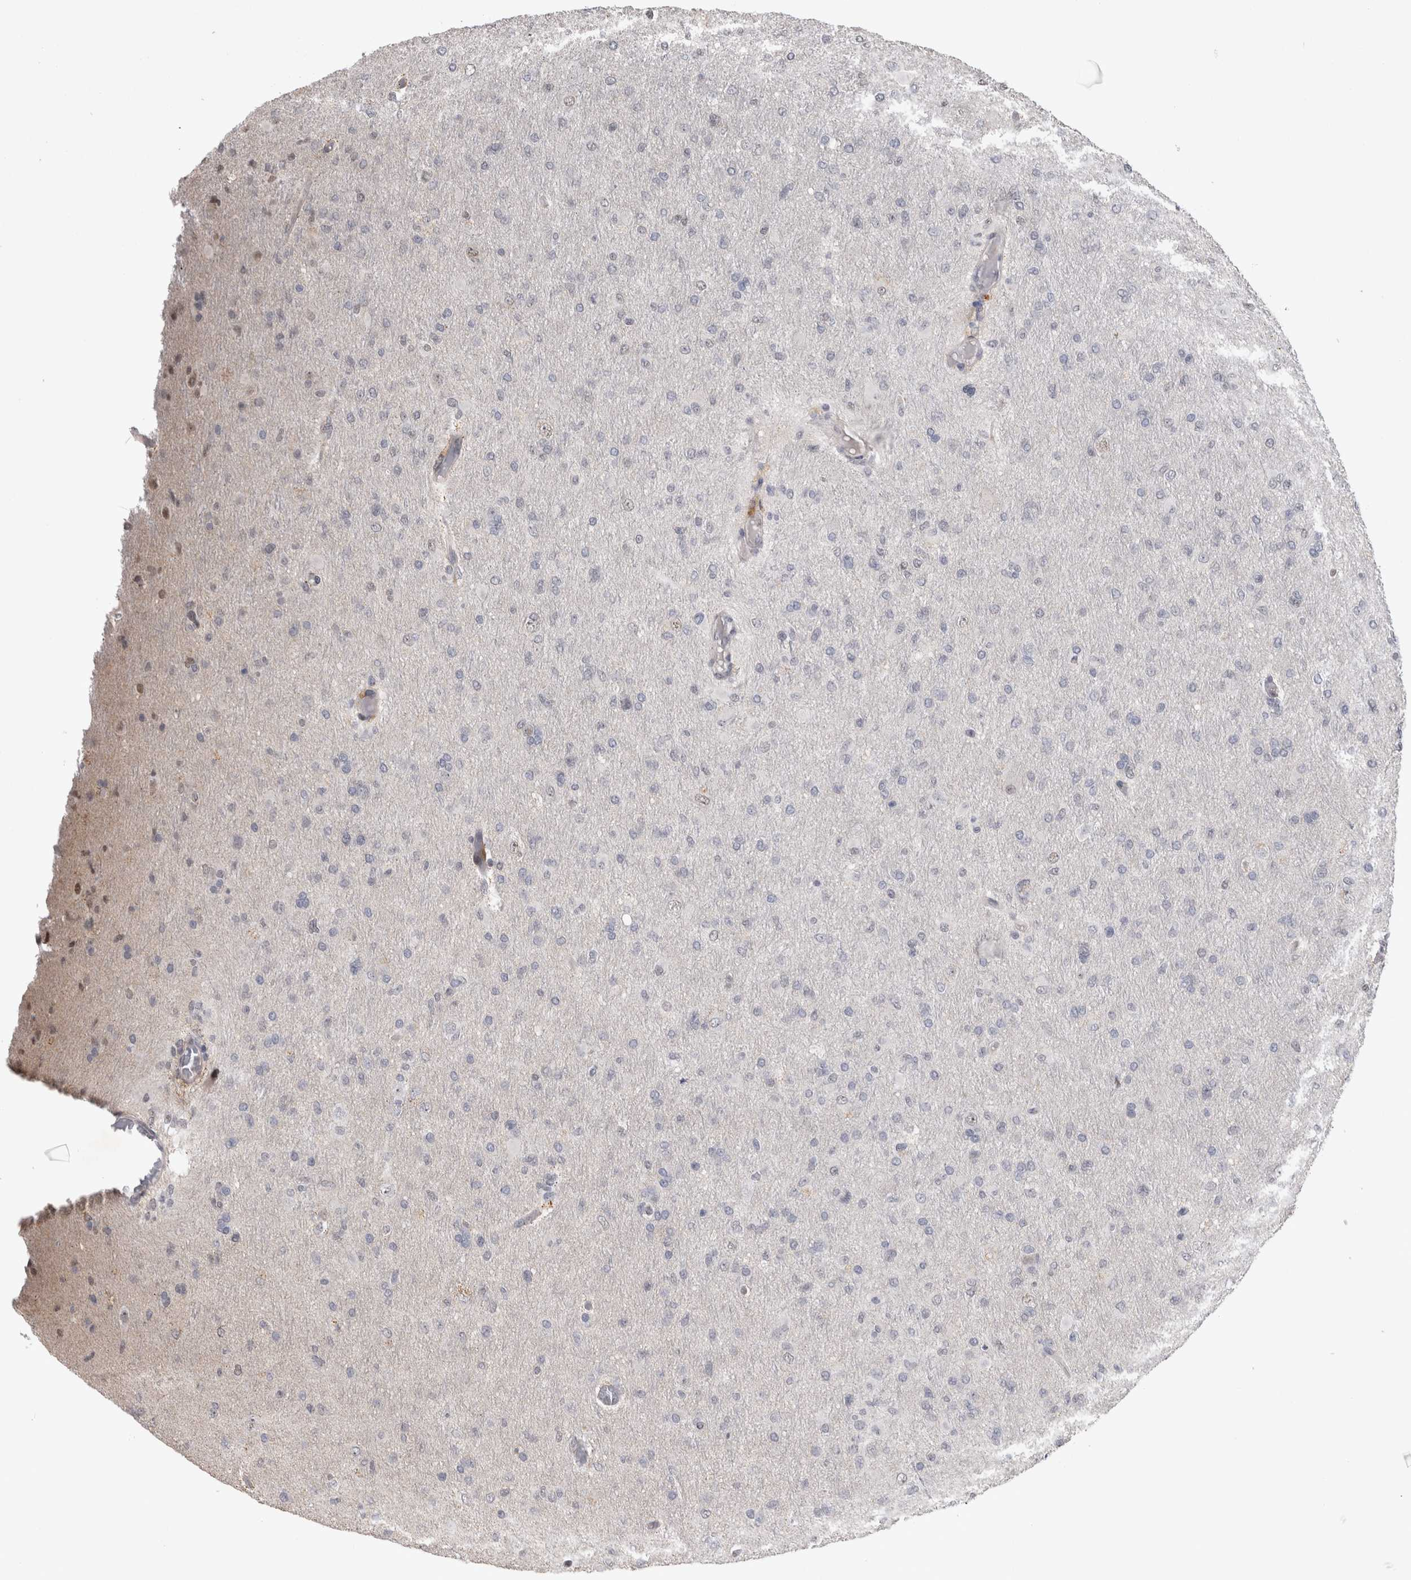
{"staining": {"intensity": "negative", "quantity": "none", "location": "none"}, "tissue": "glioma", "cell_type": "Tumor cells", "image_type": "cancer", "snomed": [{"axis": "morphology", "description": "Glioma, malignant, High grade"}, {"axis": "topography", "description": "Cerebral cortex"}], "caption": "DAB immunohistochemical staining of high-grade glioma (malignant) shows no significant positivity in tumor cells.", "gene": "IFI44", "patient": {"sex": "female", "age": 36}}